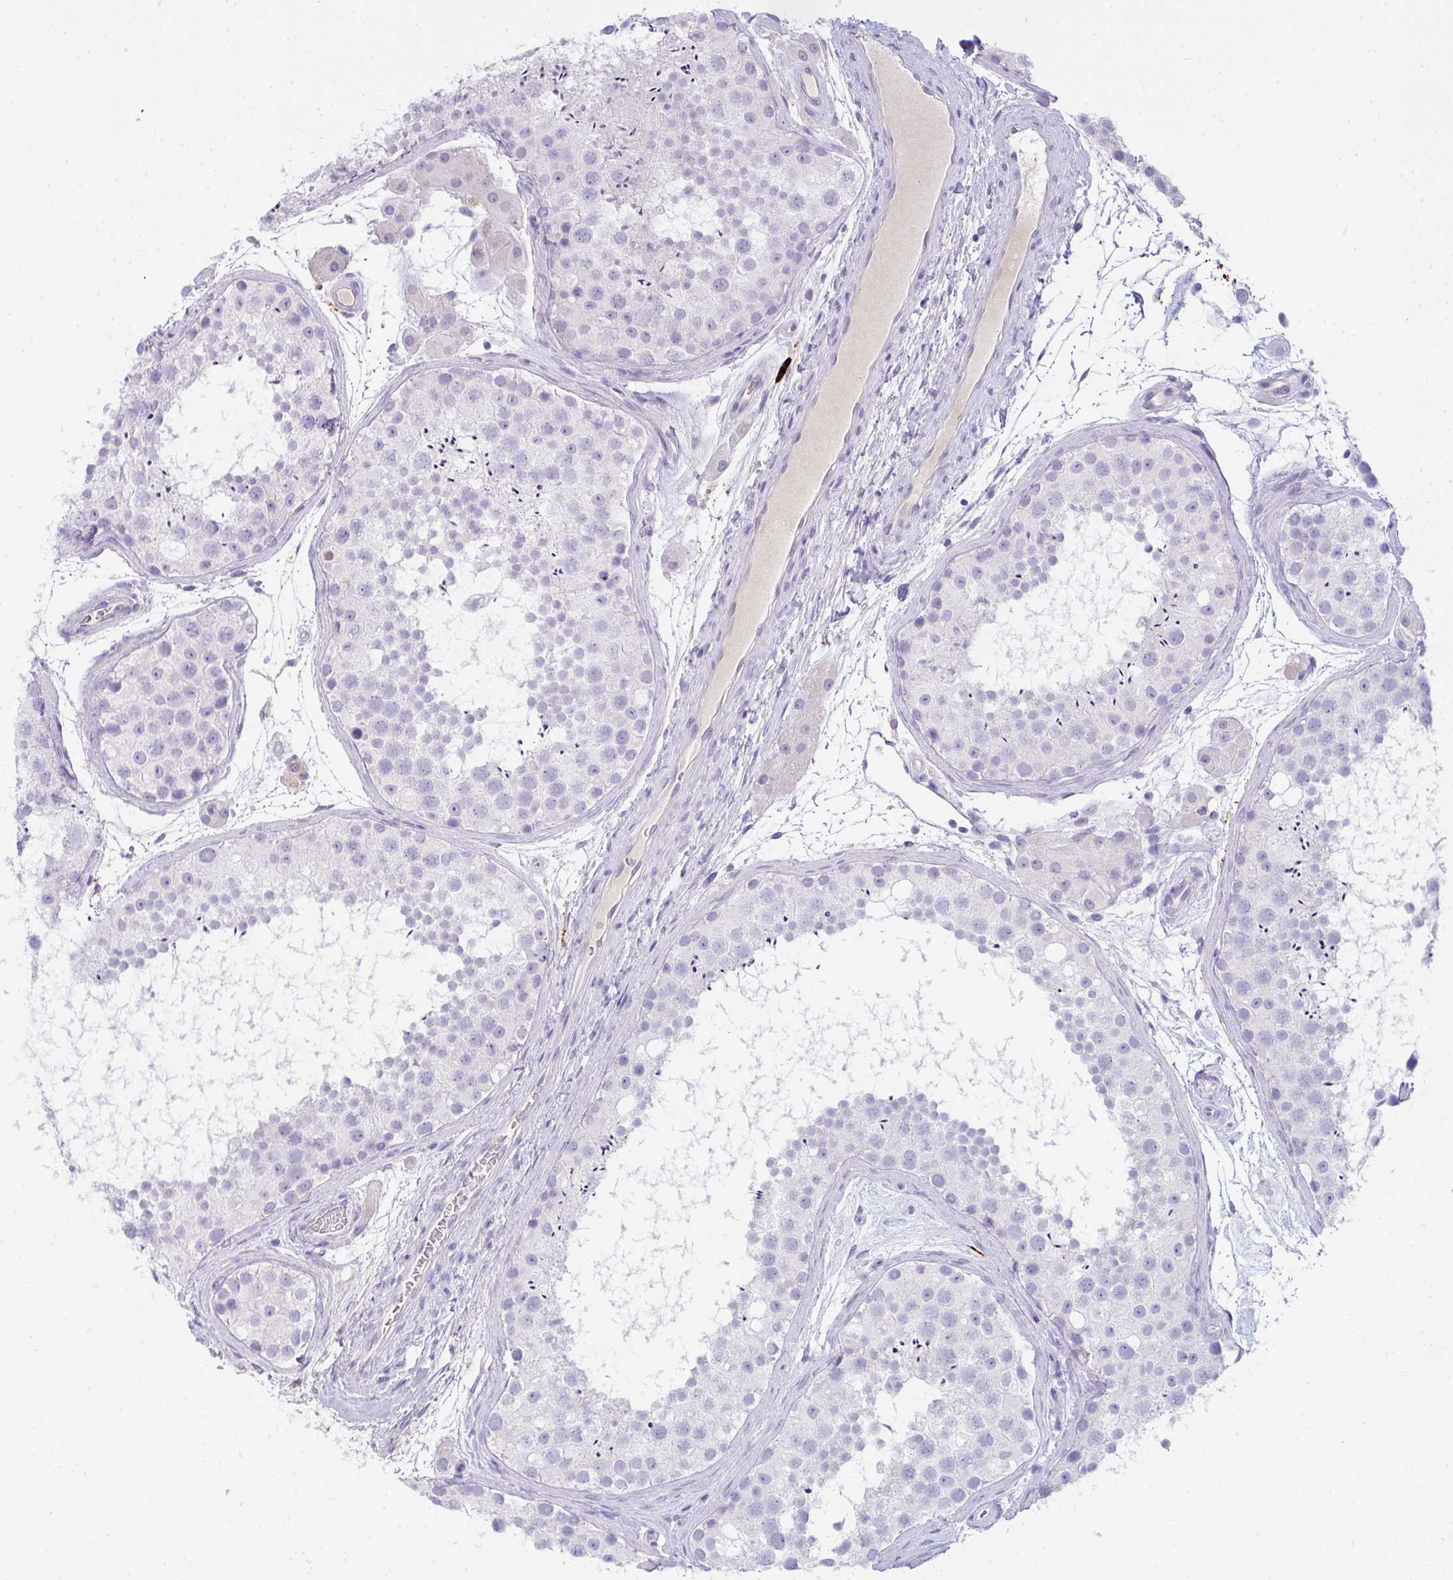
{"staining": {"intensity": "negative", "quantity": "none", "location": "none"}, "tissue": "testis", "cell_type": "Cells in seminiferous ducts", "image_type": "normal", "snomed": [{"axis": "morphology", "description": "Normal tissue, NOS"}, {"axis": "topography", "description": "Testis"}], "caption": "IHC histopathology image of normal human testis stained for a protein (brown), which reveals no expression in cells in seminiferous ducts. (DAB (3,3'-diaminobenzidine) IHC, high magnification).", "gene": "COX7B", "patient": {"sex": "male", "age": 41}}